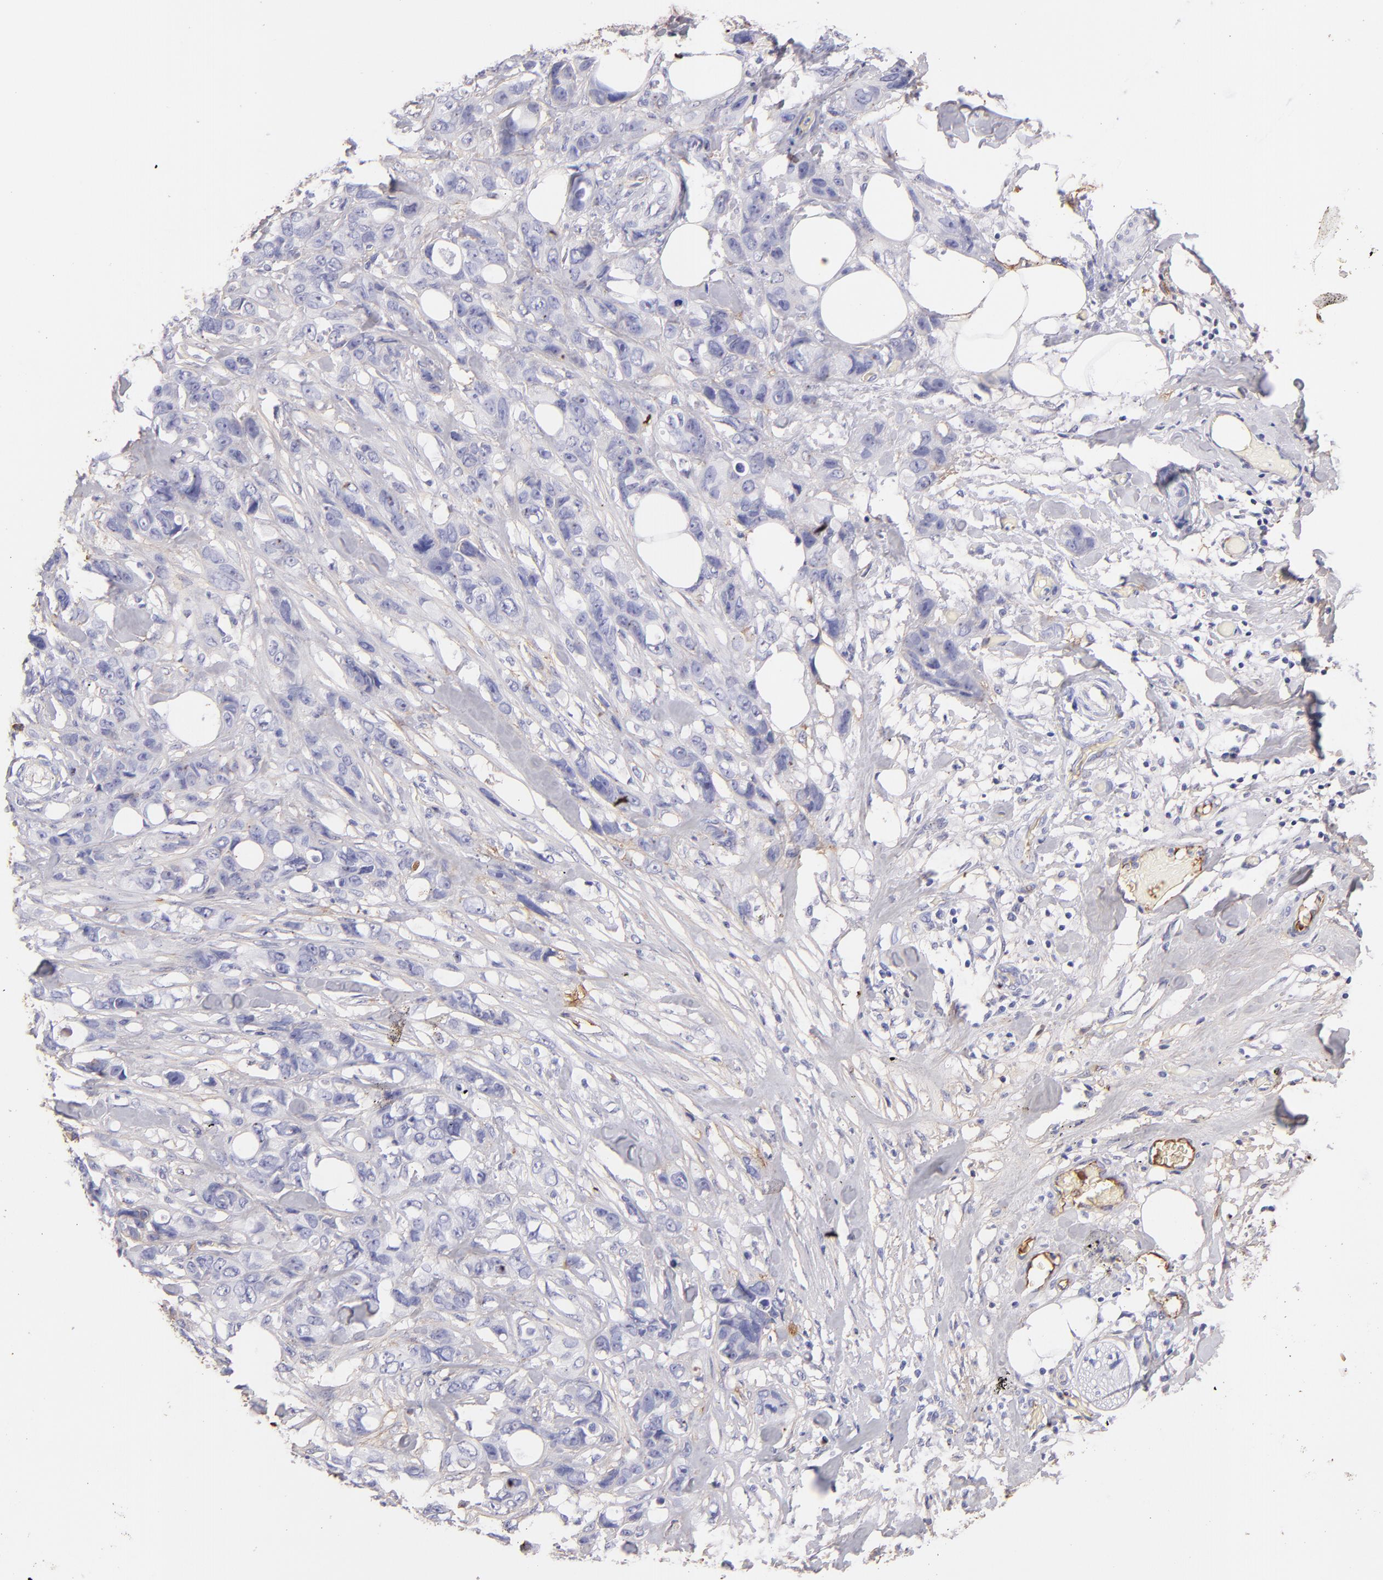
{"staining": {"intensity": "negative", "quantity": "none", "location": "none"}, "tissue": "stomach cancer", "cell_type": "Tumor cells", "image_type": "cancer", "snomed": [{"axis": "morphology", "description": "Adenocarcinoma, NOS"}, {"axis": "topography", "description": "Stomach, upper"}], "caption": "The photomicrograph exhibits no significant positivity in tumor cells of stomach cancer (adenocarcinoma).", "gene": "FGB", "patient": {"sex": "male", "age": 47}}